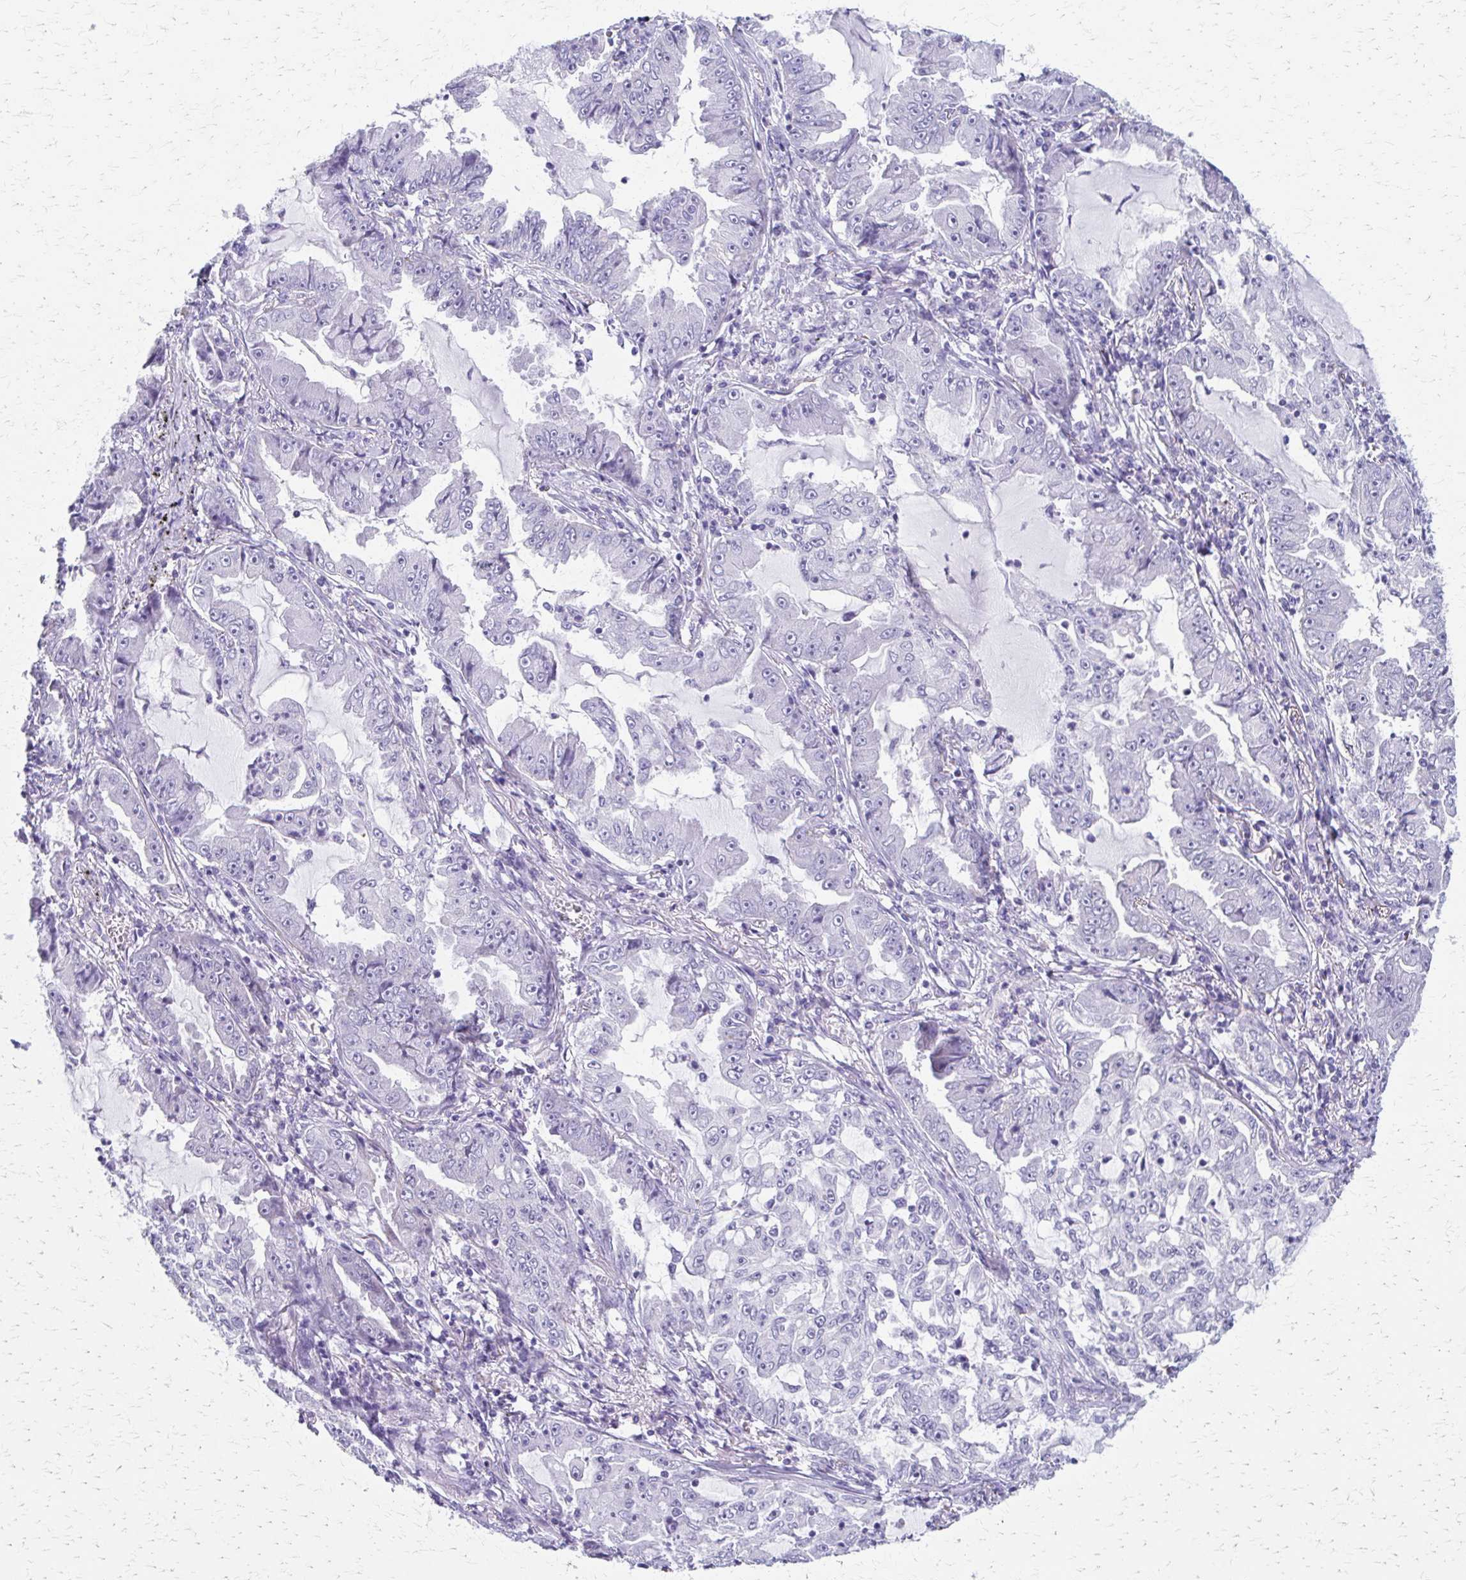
{"staining": {"intensity": "negative", "quantity": "none", "location": "none"}, "tissue": "lung cancer", "cell_type": "Tumor cells", "image_type": "cancer", "snomed": [{"axis": "morphology", "description": "Adenocarcinoma, NOS"}, {"axis": "topography", "description": "Lung"}], "caption": "Lung cancer (adenocarcinoma) stained for a protein using immunohistochemistry (IHC) shows no staining tumor cells.", "gene": "ZSCAN5B", "patient": {"sex": "female", "age": 52}}